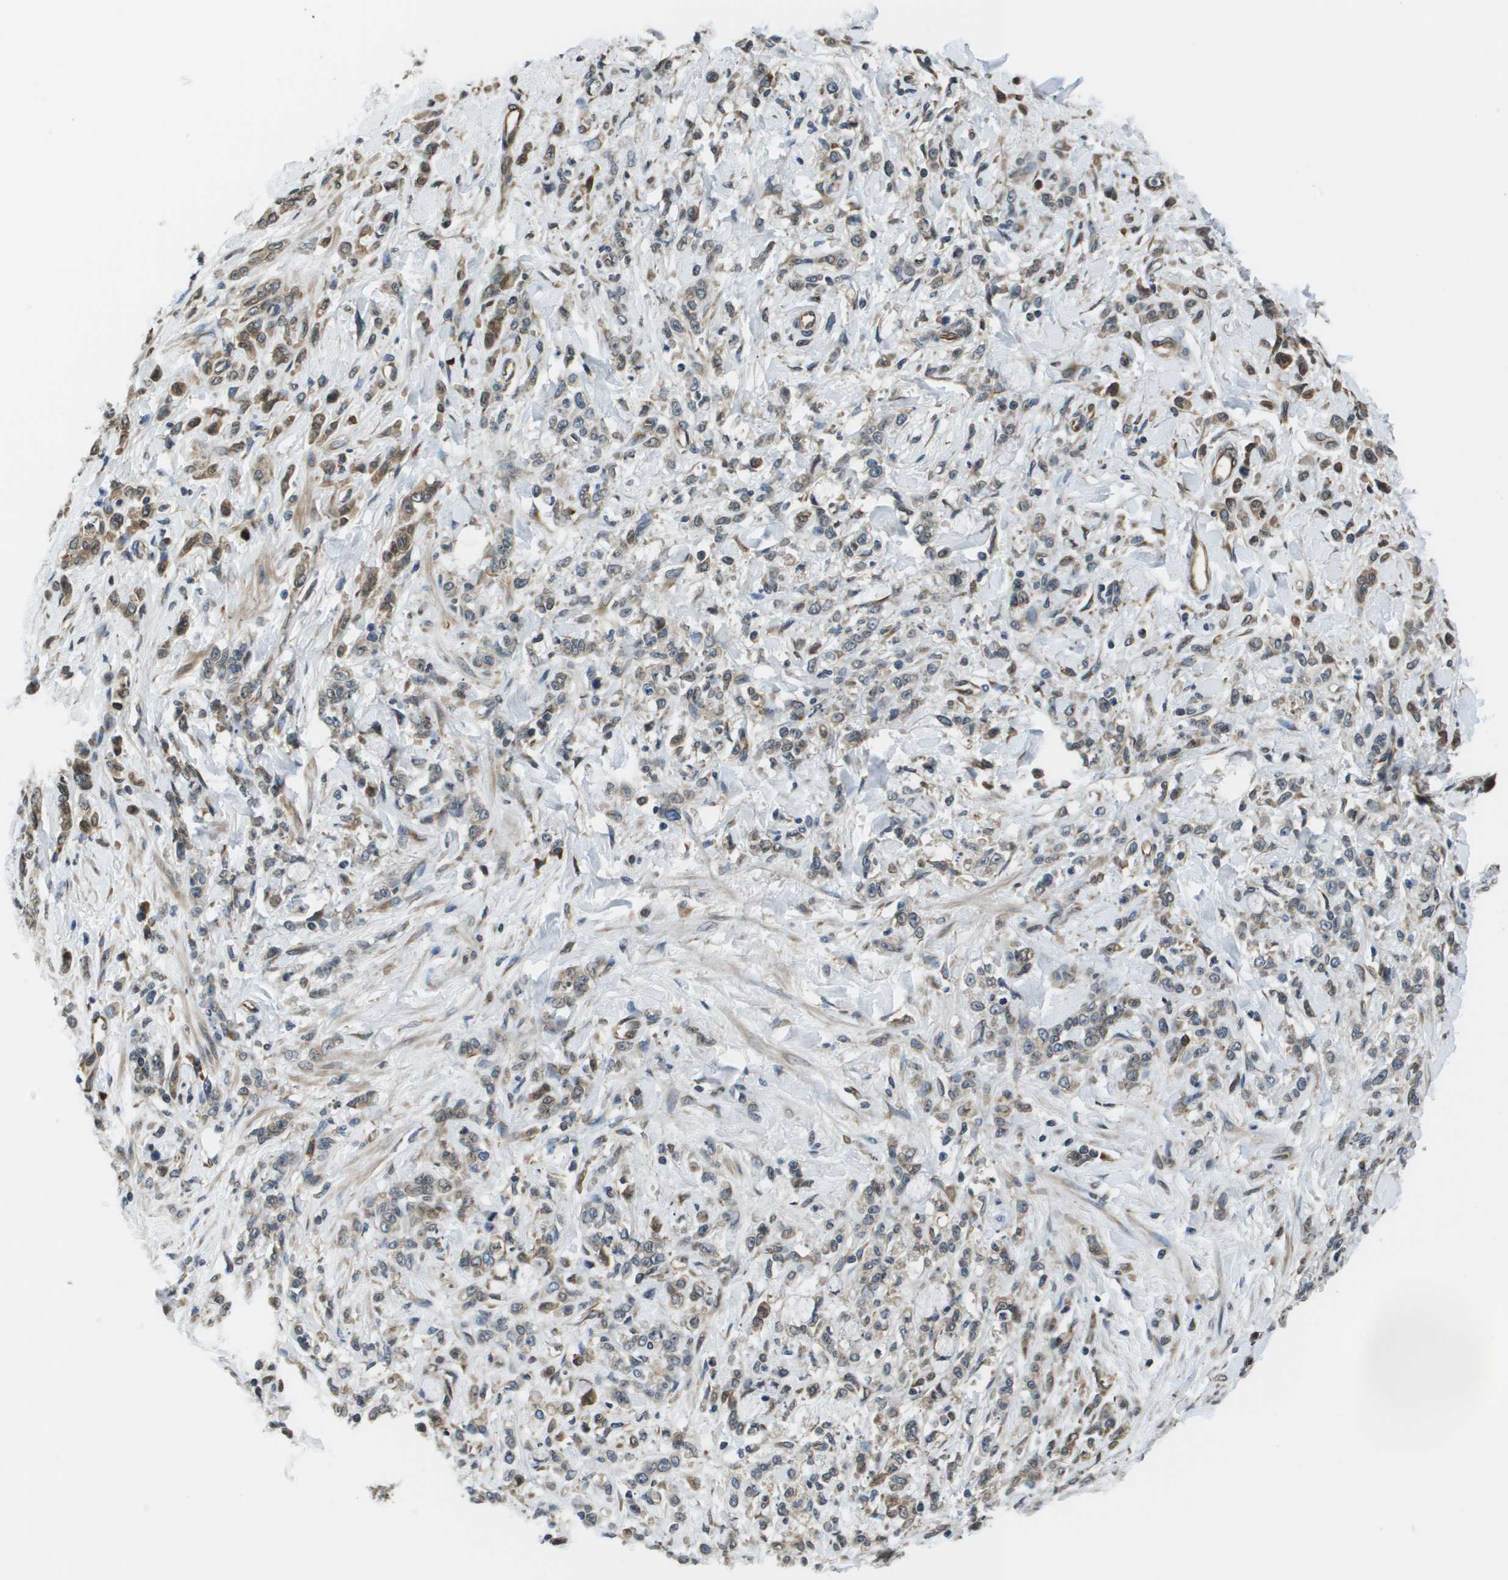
{"staining": {"intensity": "weak", "quantity": ">75%", "location": "cytoplasmic/membranous"}, "tissue": "stomach cancer", "cell_type": "Tumor cells", "image_type": "cancer", "snomed": [{"axis": "morphology", "description": "Normal tissue, NOS"}, {"axis": "morphology", "description": "Adenocarcinoma, NOS"}, {"axis": "topography", "description": "Stomach"}], "caption": "Weak cytoplasmic/membranous protein expression is seen in about >75% of tumor cells in adenocarcinoma (stomach). (Brightfield microscopy of DAB IHC at high magnification).", "gene": "SEC62", "patient": {"sex": "male", "age": 82}}